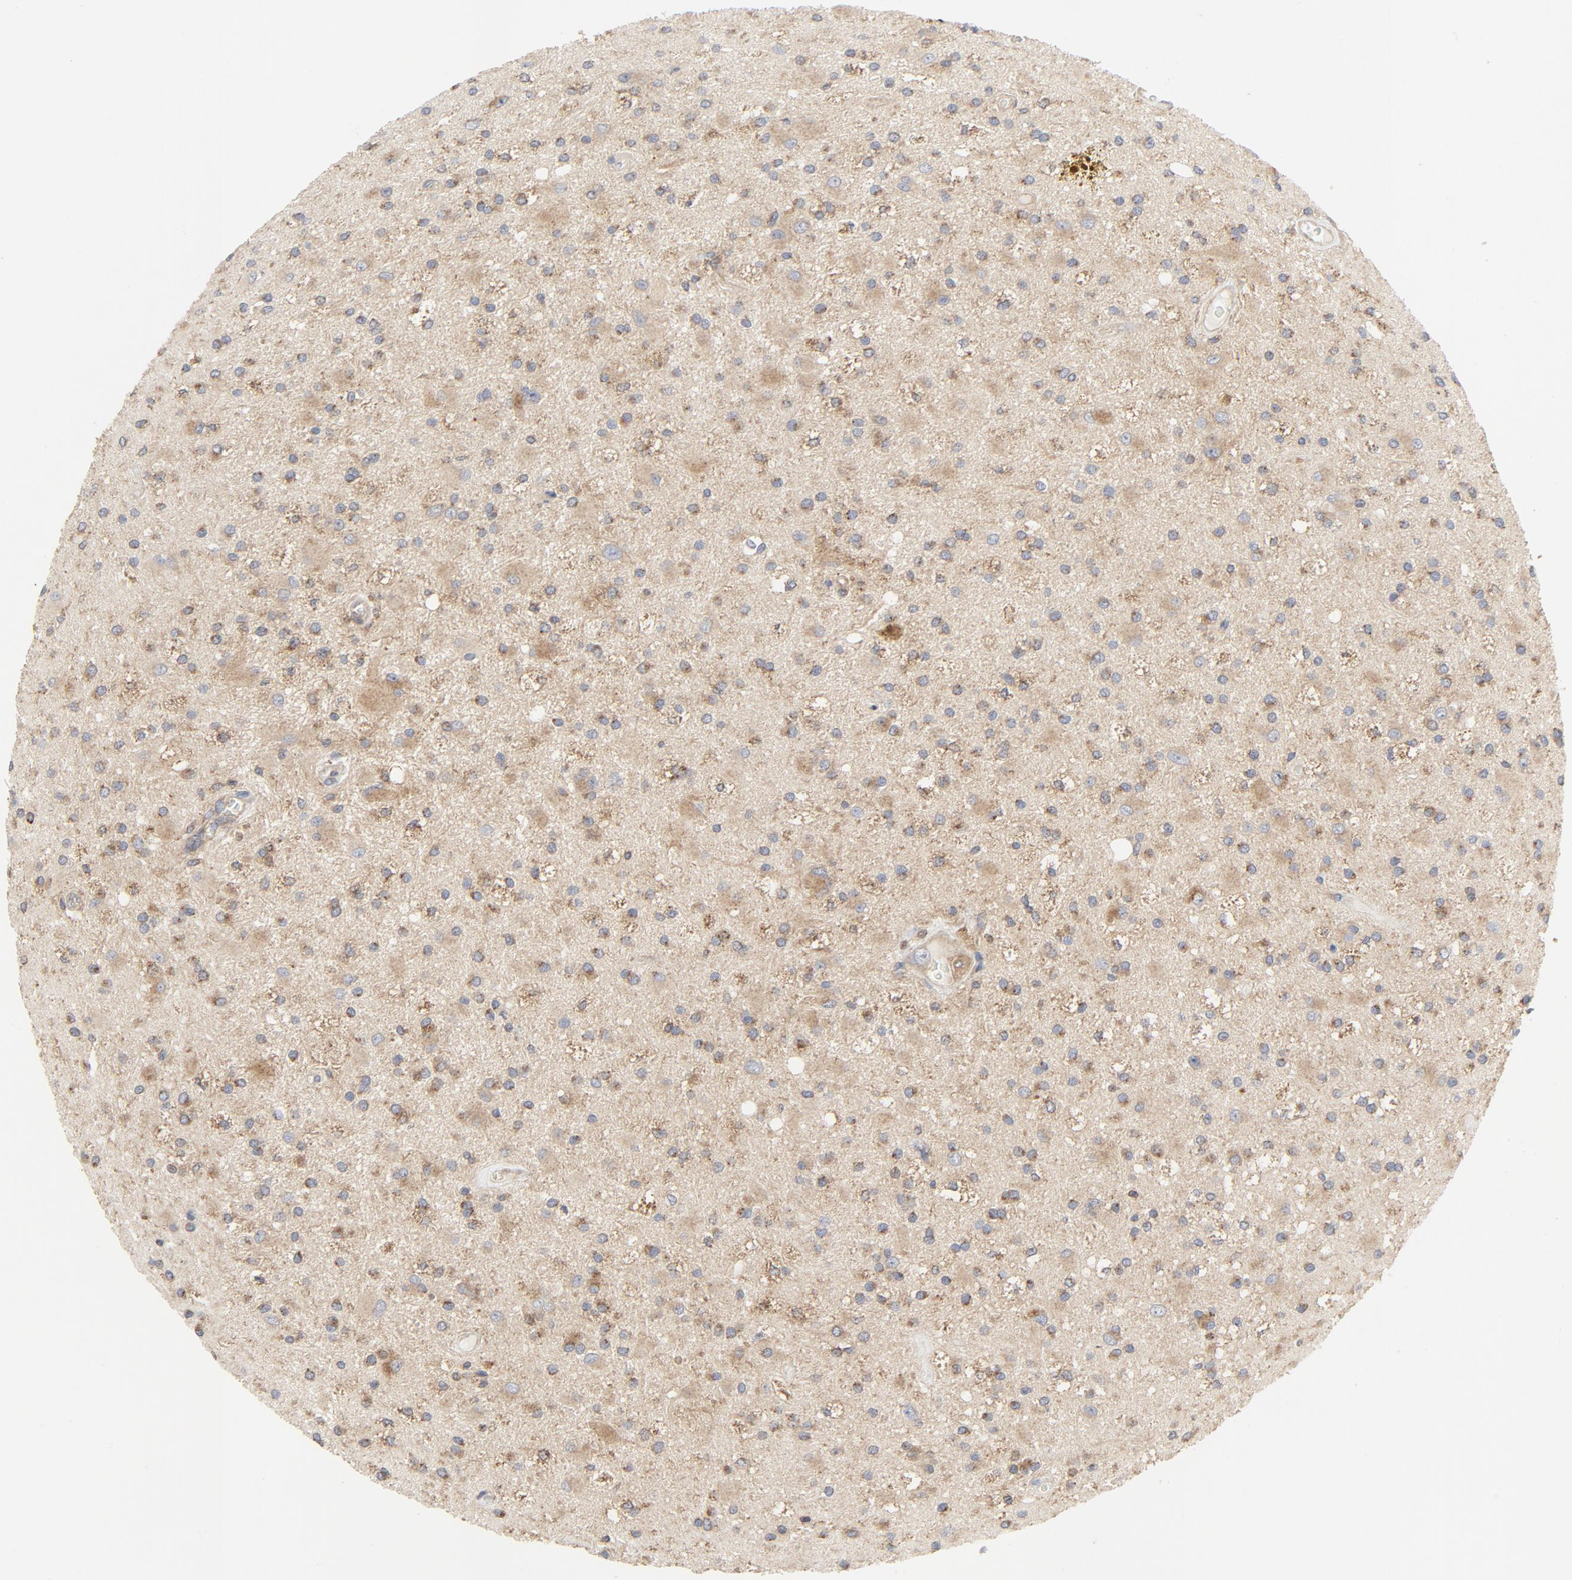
{"staining": {"intensity": "moderate", "quantity": "<25%", "location": "cytoplasmic/membranous,nuclear"}, "tissue": "glioma", "cell_type": "Tumor cells", "image_type": "cancer", "snomed": [{"axis": "morphology", "description": "Glioma, malignant, Low grade"}, {"axis": "topography", "description": "Brain"}], "caption": "IHC of human low-grade glioma (malignant) demonstrates low levels of moderate cytoplasmic/membranous and nuclear positivity in approximately <25% of tumor cells.", "gene": "RABEP1", "patient": {"sex": "male", "age": 58}}